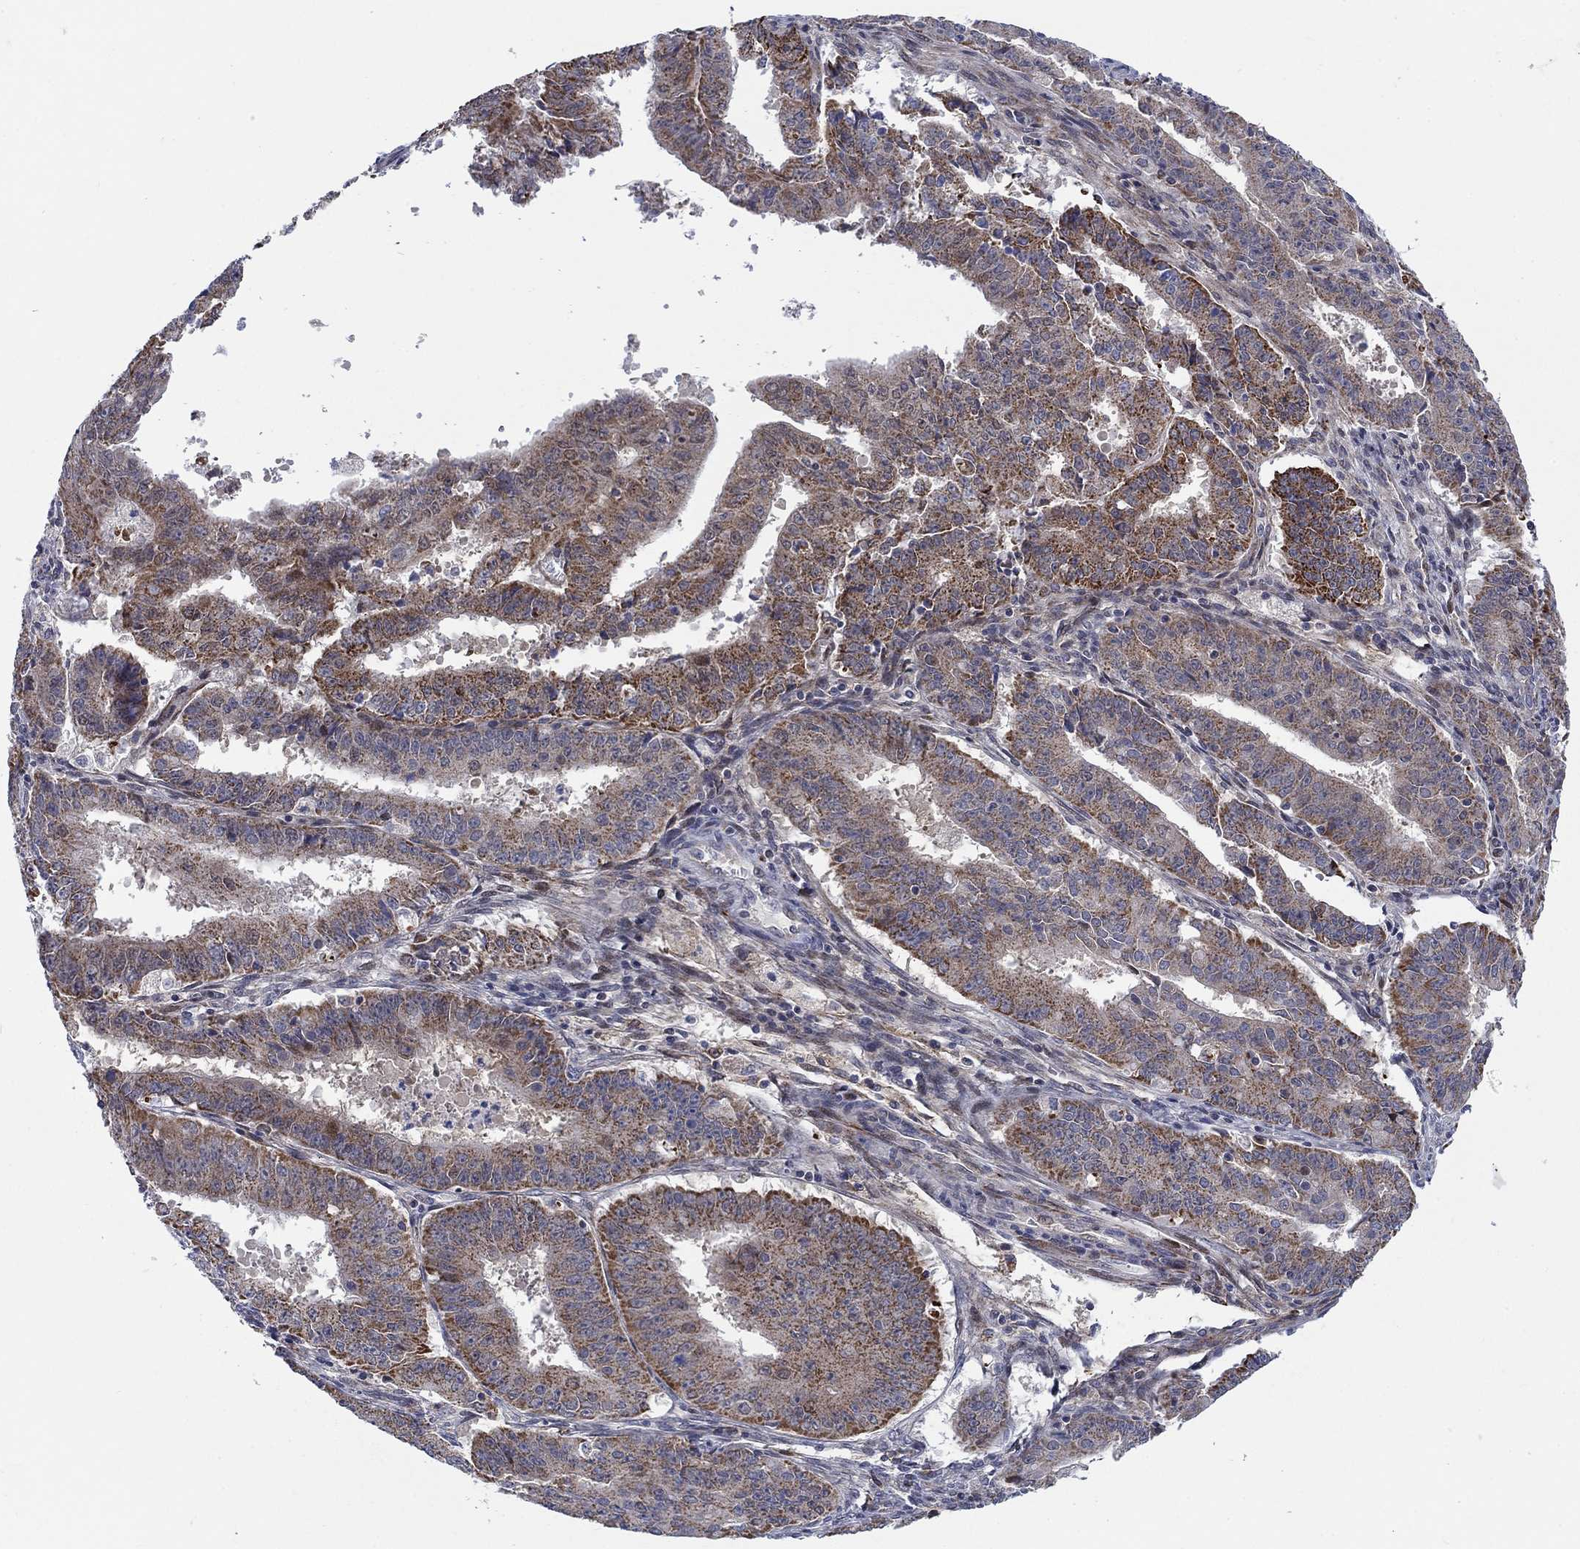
{"staining": {"intensity": "moderate", "quantity": ">75%", "location": "cytoplasmic/membranous"}, "tissue": "ovarian cancer", "cell_type": "Tumor cells", "image_type": "cancer", "snomed": [{"axis": "morphology", "description": "Carcinoma, endometroid"}, {"axis": "topography", "description": "Ovary"}], "caption": "Human ovarian cancer stained with a brown dye displays moderate cytoplasmic/membranous positive expression in about >75% of tumor cells.", "gene": "SLC35F2", "patient": {"sex": "female", "age": 42}}